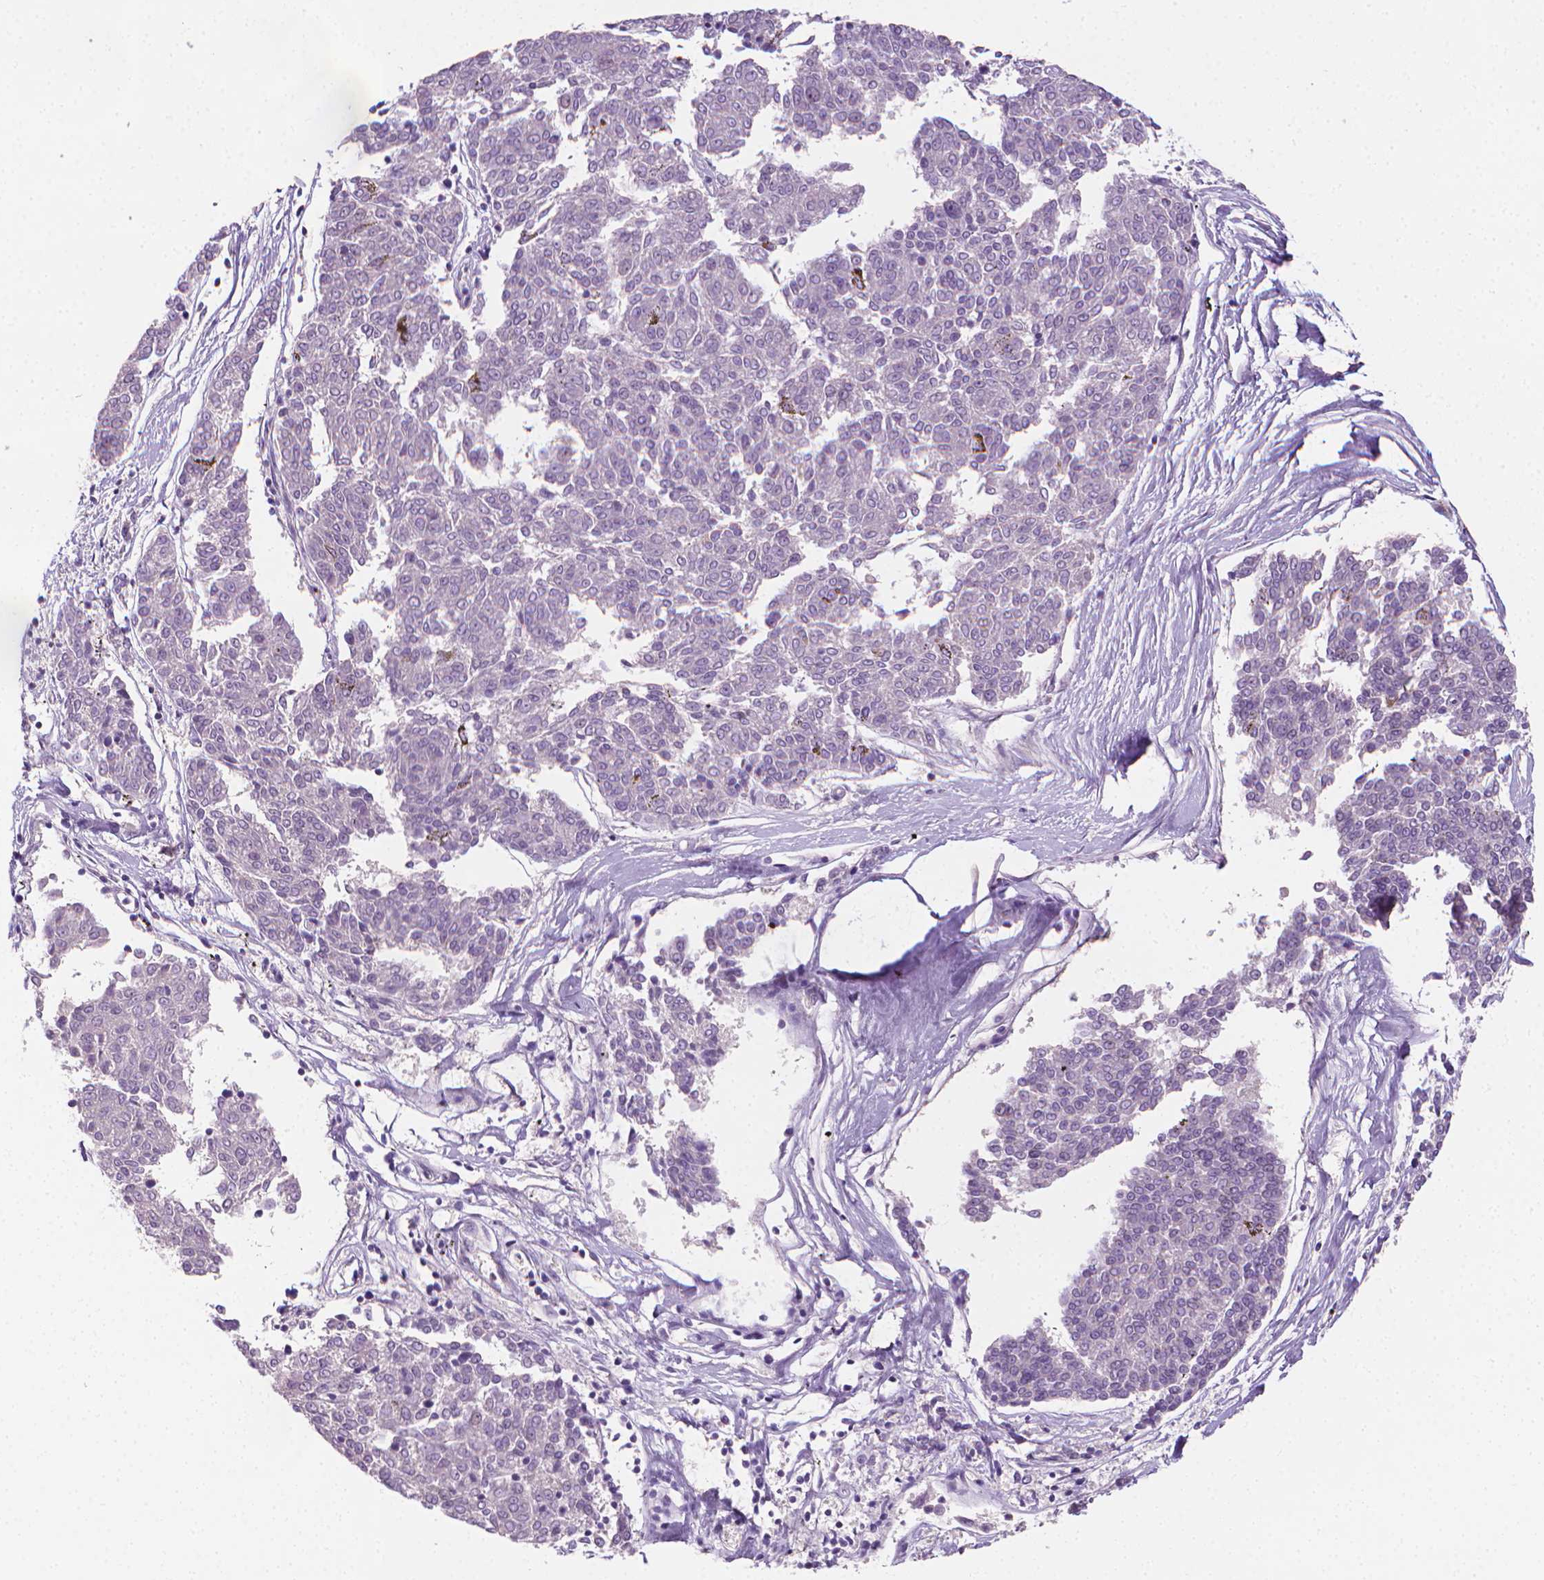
{"staining": {"intensity": "negative", "quantity": "none", "location": "none"}, "tissue": "melanoma", "cell_type": "Tumor cells", "image_type": "cancer", "snomed": [{"axis": "morphology", "description": "Malignant melanoma, NOS"}, {"axis": "topography", "description": "Skin"}], "caption": "Melanoma was stained to show a protein in brown. There is no significant expression in tumor cells. (Brightfield microscopy of DAB immunohistochemistry at high magnification).", "gene": "NCAN", "patient": {"sex": "female", "age": 72}}